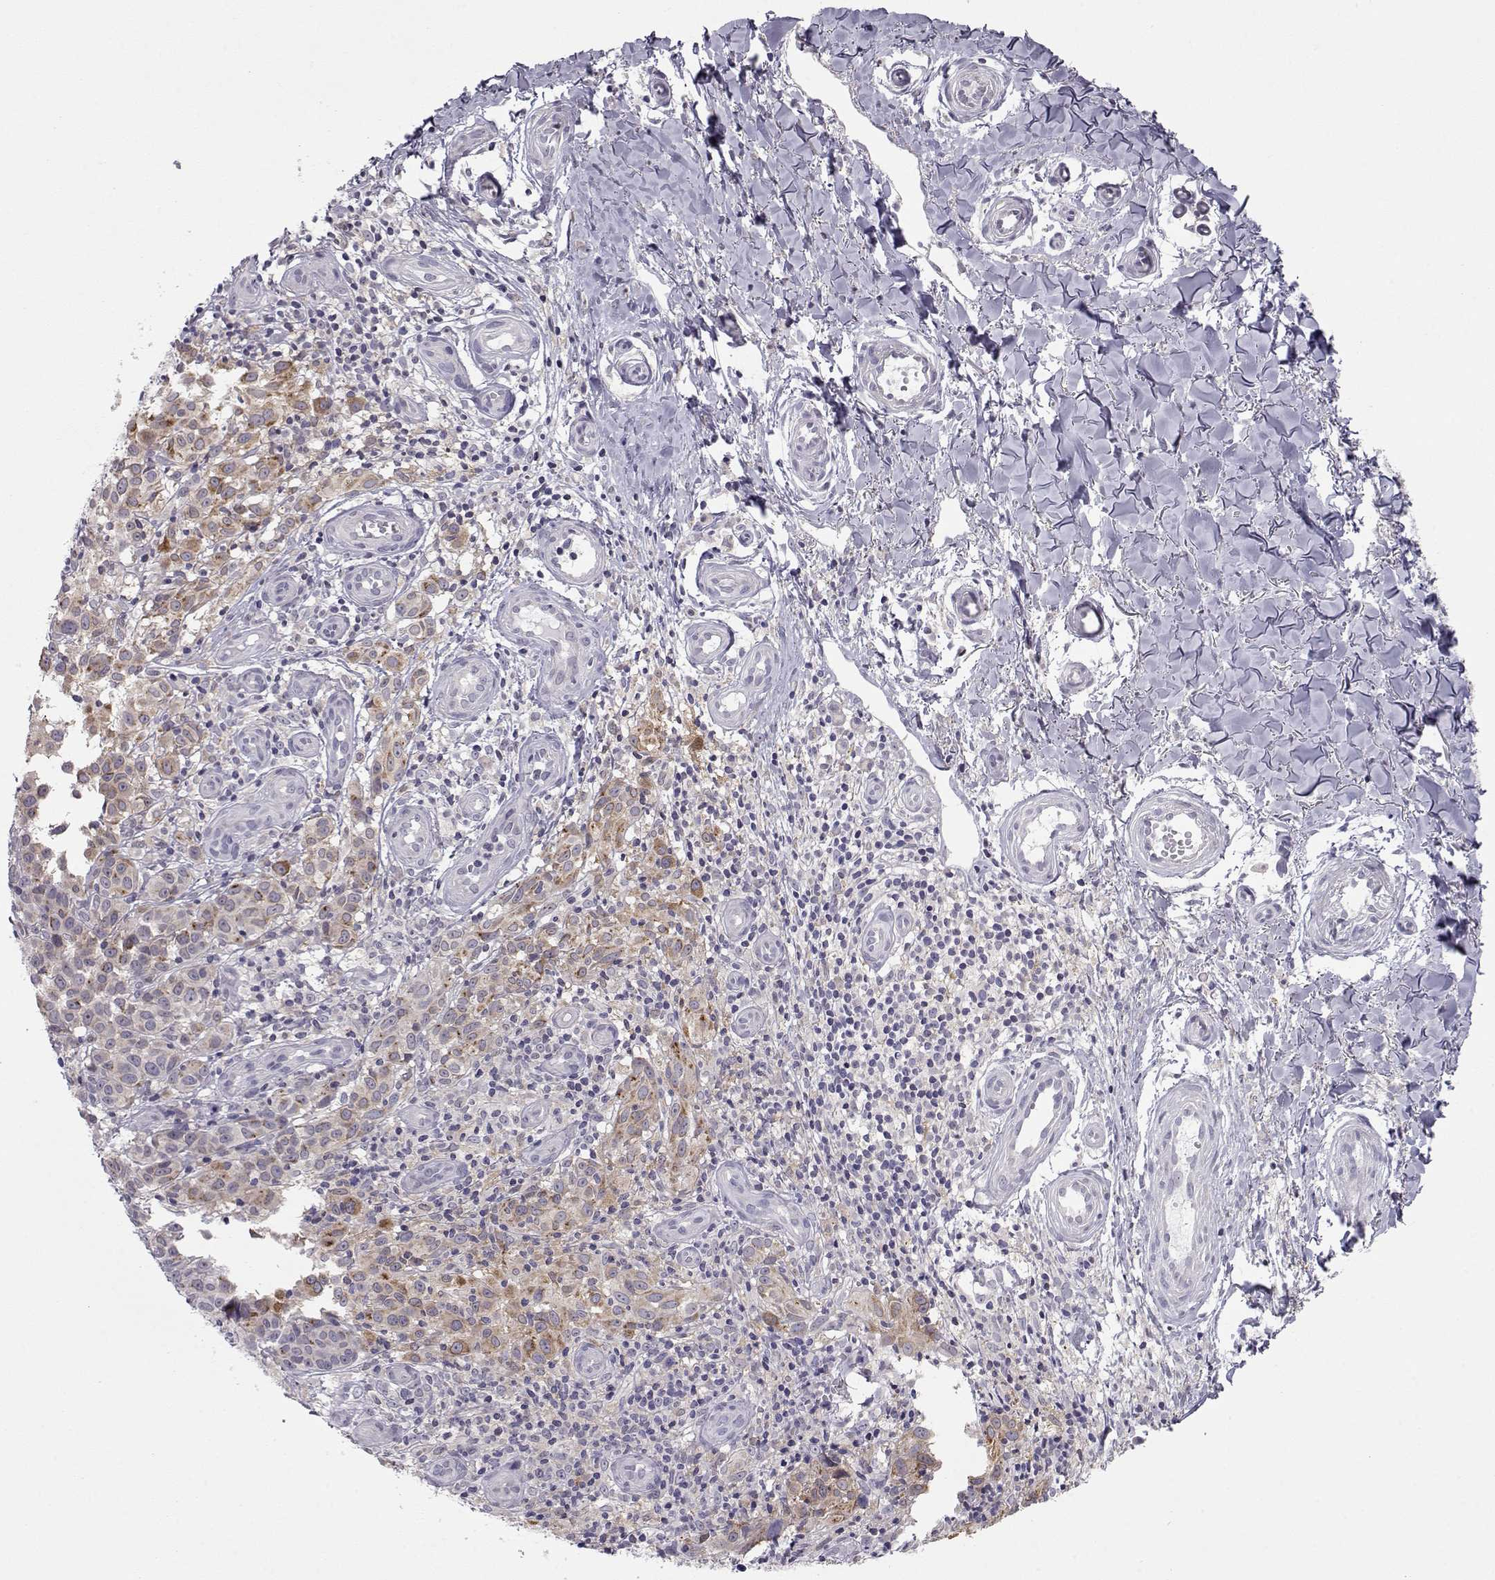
{"staining": {"intensity": "moderate", "quantity": "25%-75%", "location": "cytoplasmic/membranous"}, "tissue": "melanoma", "cell_type": "Tumor cells", "image_type": "cancer", "snomed": [{"axis": "morphology", "description": "Malignant melanoma, NOS"}, {"axis": "topography", "description": "Skin"}], "caption": "Immunohistochemical staining of melanoma displays medium levels of moderate cytoplasmic/membranous protein expression in approximately 25%-75% of tumor cells.", "gene": "NPVF", "patient": {"sex": "female", "age": 53}}